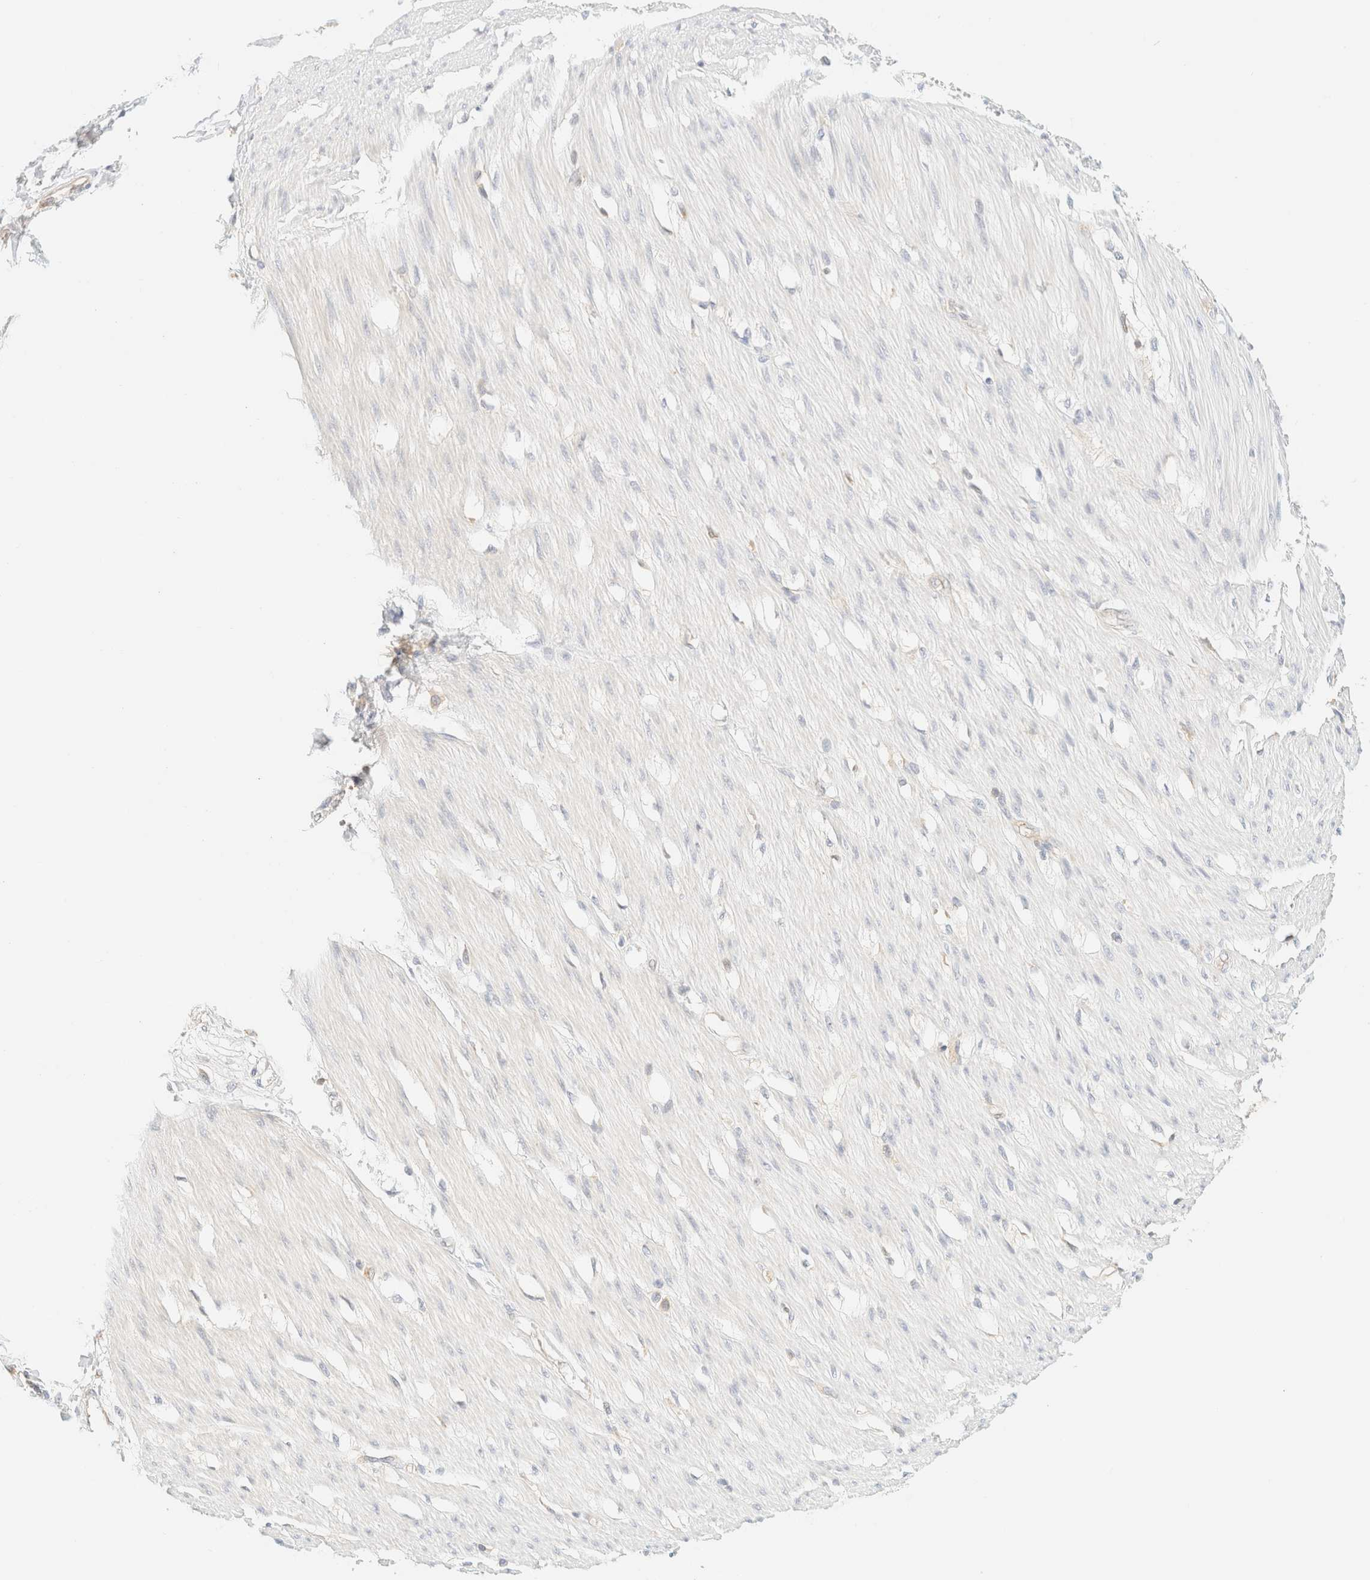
{"staining": {"intensity": "negative", "quantity": "none", "location": "none"}, "tissue": "smooth muscle", "cell_type": "Smooth muscle cells", "image_type": "normal", "snomed": [{"axis": "morphology", "description": "Normal tissue, NOS"}, {"axis": "morphology", "description": "Adenocarcinoma, NOS"}, {"axis": "topography", "description": "Smooth muscle"}, {"axis": "topography", "description": "Colon"}], "caption": "The IHC photomicrograph has no significant staining in smooth muscle cells of smooth muscle. The staining is performed using DAB brown chromogen with nuclei counter-stained in using hematoxylin.", "gene": "FHOD1", "patient": {"sex": "male", "age": 14}}